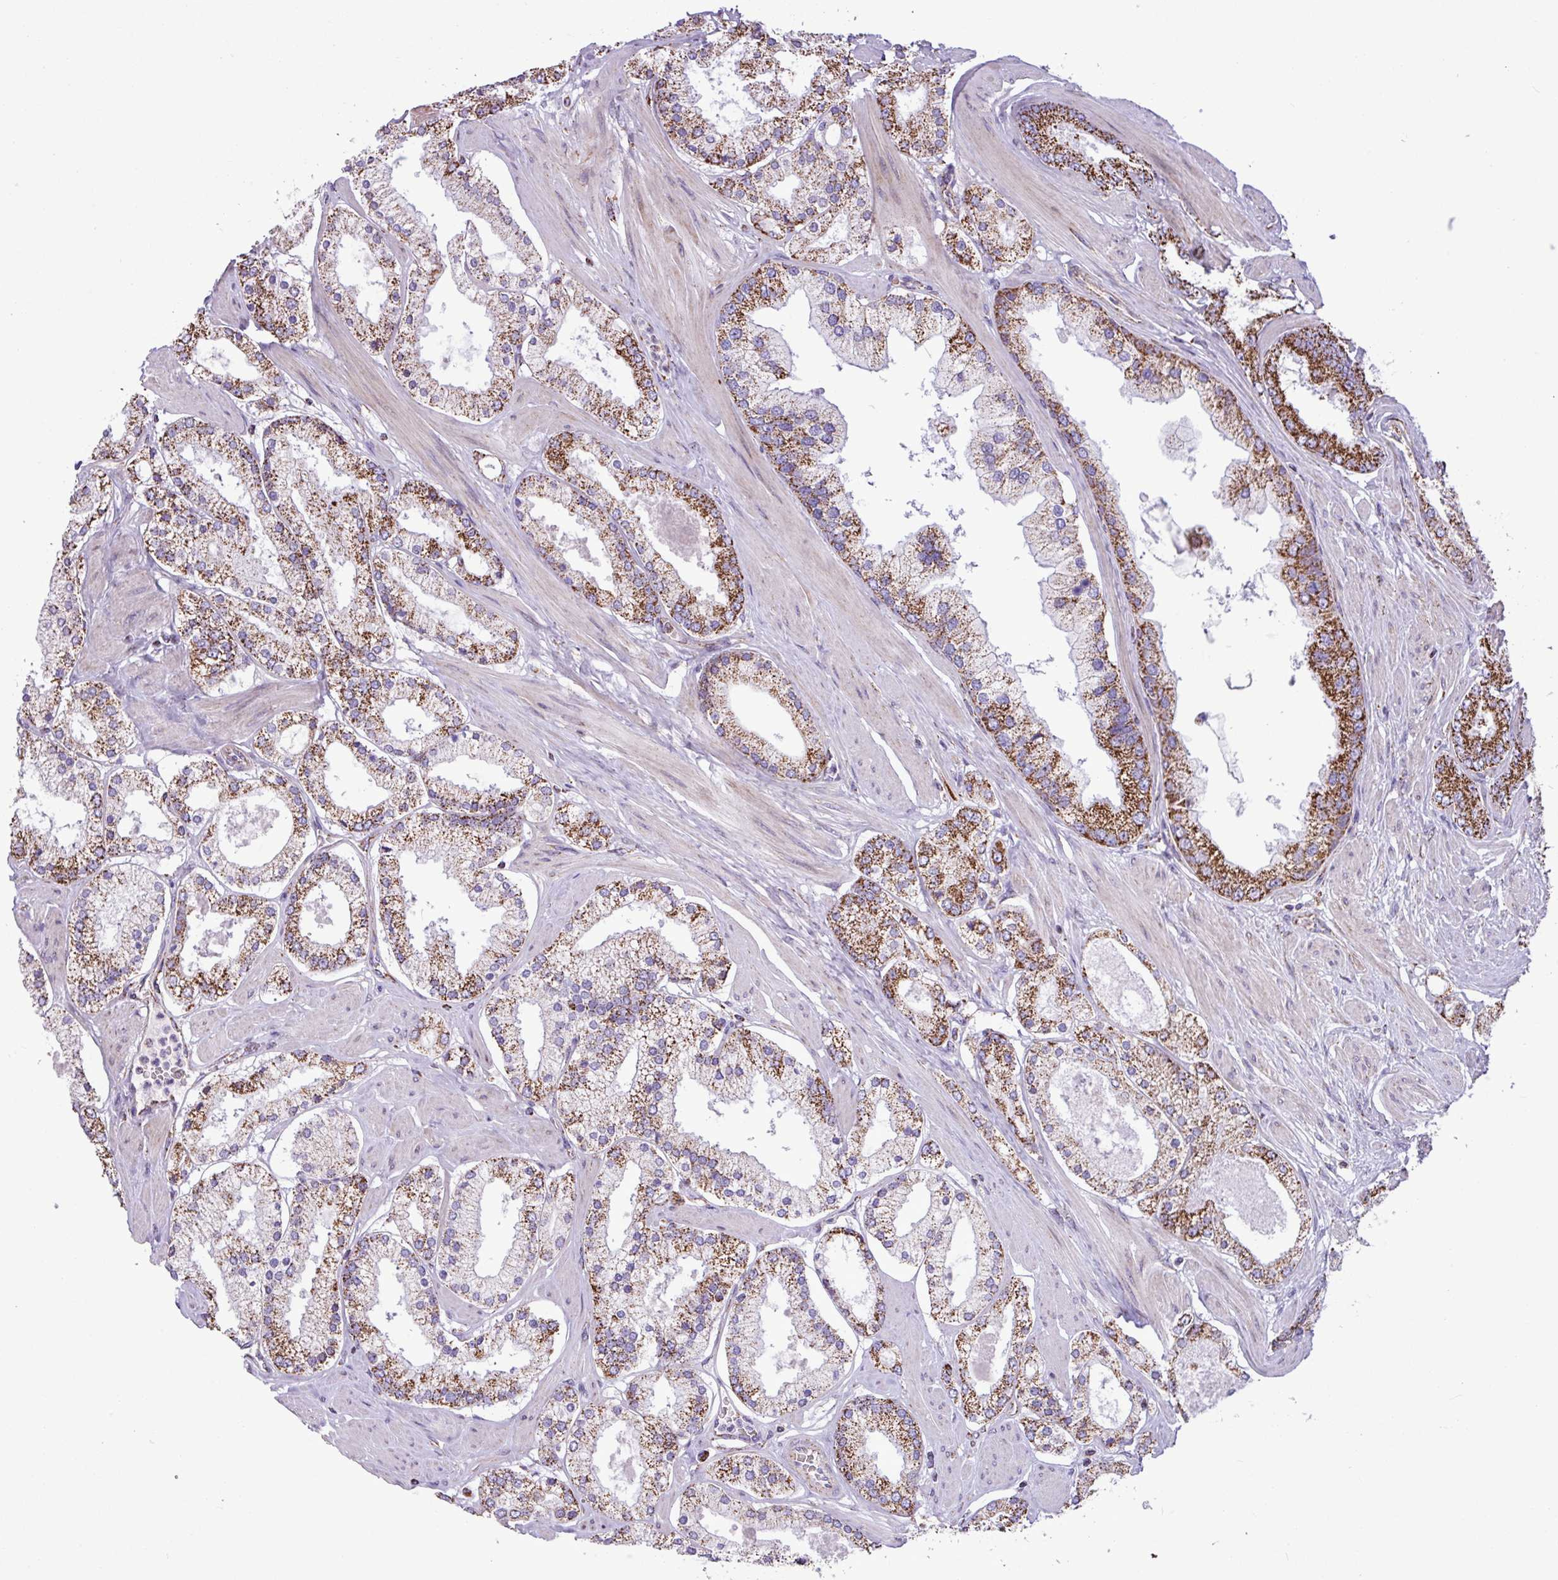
{"staining": {"intensity": "strong", "quantity": ">75%", "location": "cytoplasmic/membranous"}, "tissue": "prostate cancer", "cell_type": "Tumor cells", "image_type": "cancer", "snomed": [{"axis": "morphology", "description": "Adenocarcinoma, Low grade"}, {"axis": "topography", "description": "Prostate"}], "caption": "Protein expression analysis of prostate cancer exhibits strong cytoplasmic/membranous positivity in about >75% of tumor cells.", "gene": "RTL3", "patient": {"sex": "male", "age": 42}}